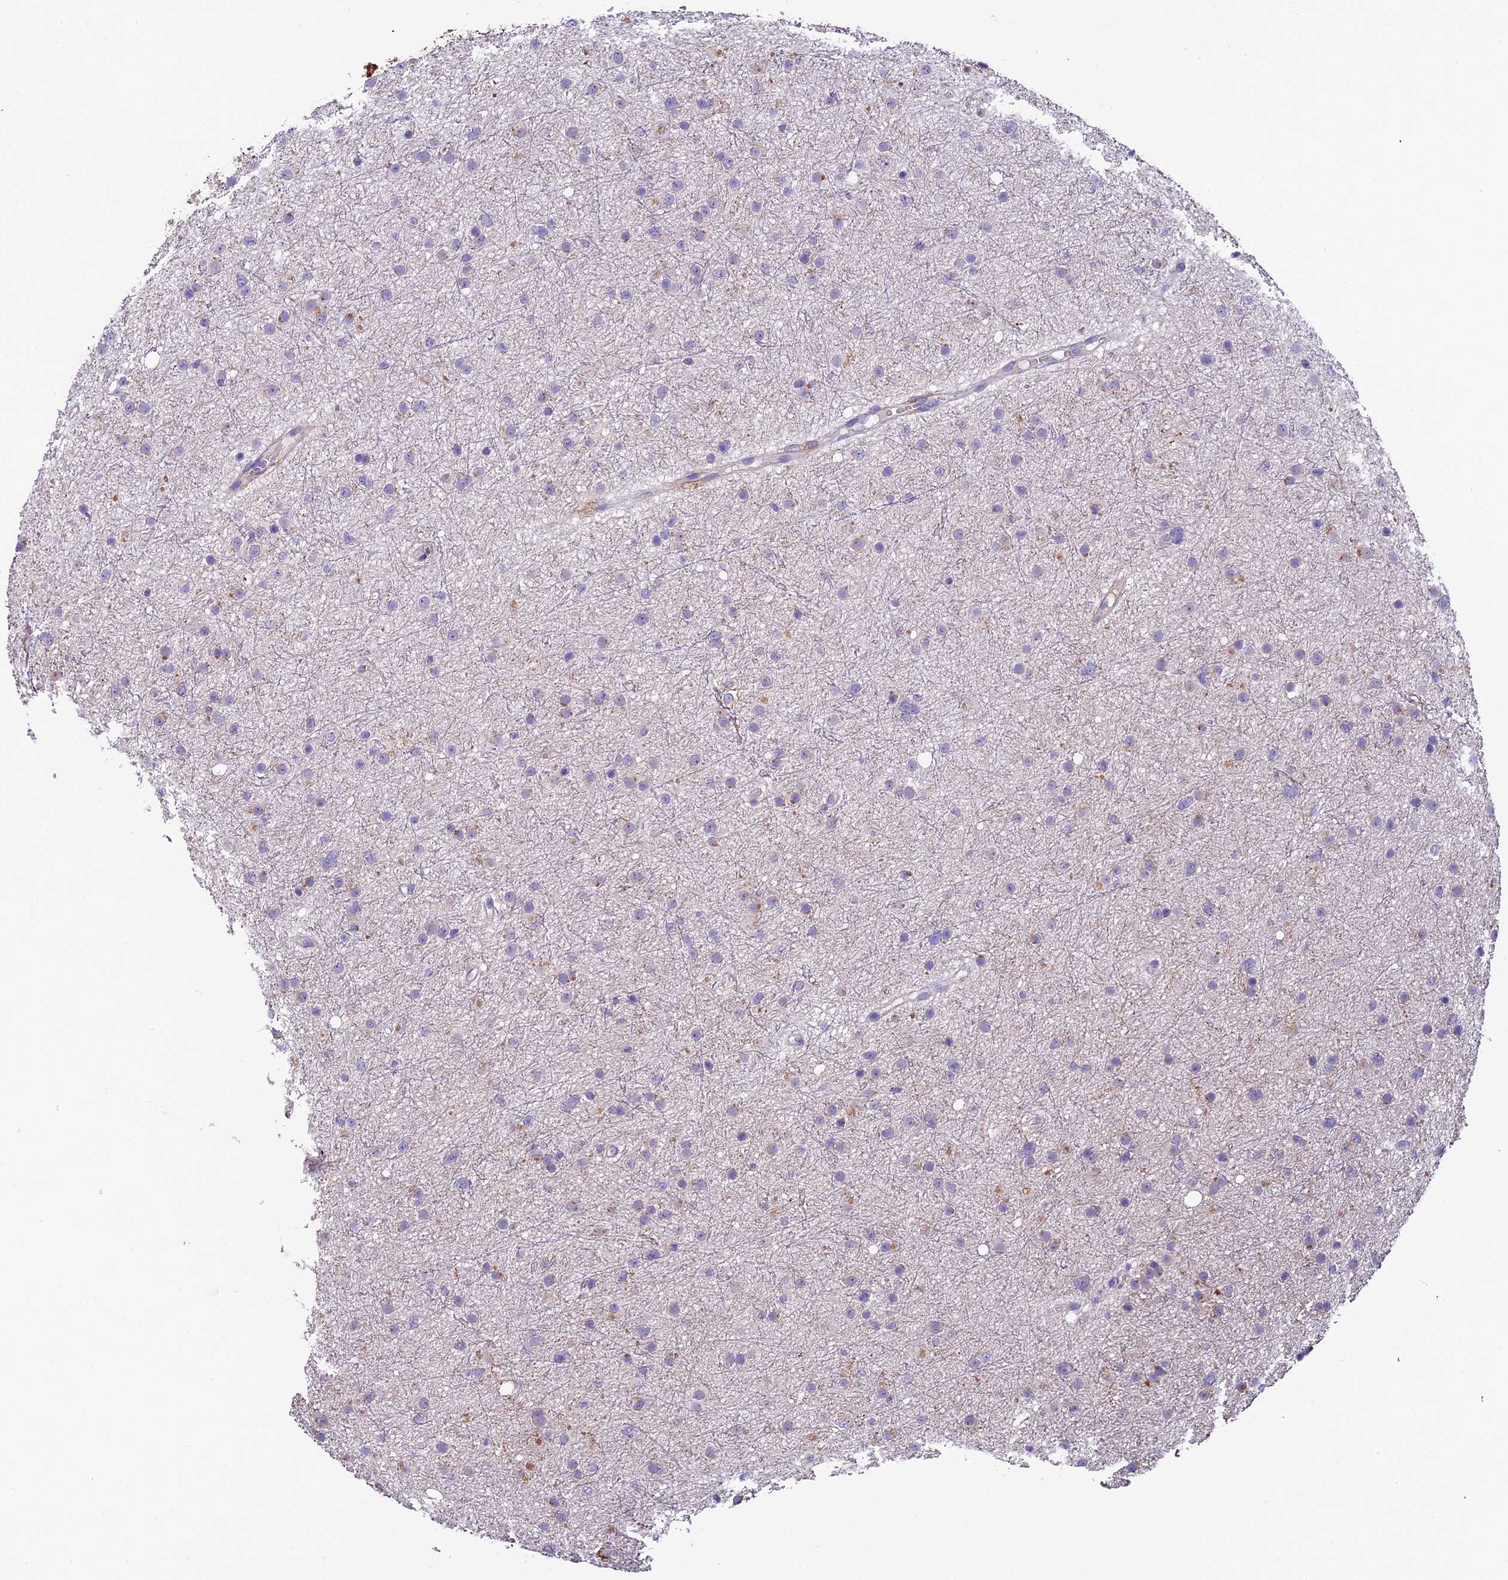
{"staining": {"intensity": "negative", "quantity": "none", "location": "none"}, "tissue": "glioma", "cell_type": "Tumor cells", "image_type": "cancer", "snomed": [{"axis": "morphology", "description": "Glioma, malignant, Low grade"}, {"axis": "topography", "description": "Cerebral cortex"}], "caption": "Micrograph shows no protein positivity in tumor cells of low-grade glioma (malignant) tissue.", "gene": "LSM7", "patient": {"sex": "female", "age": 39}}